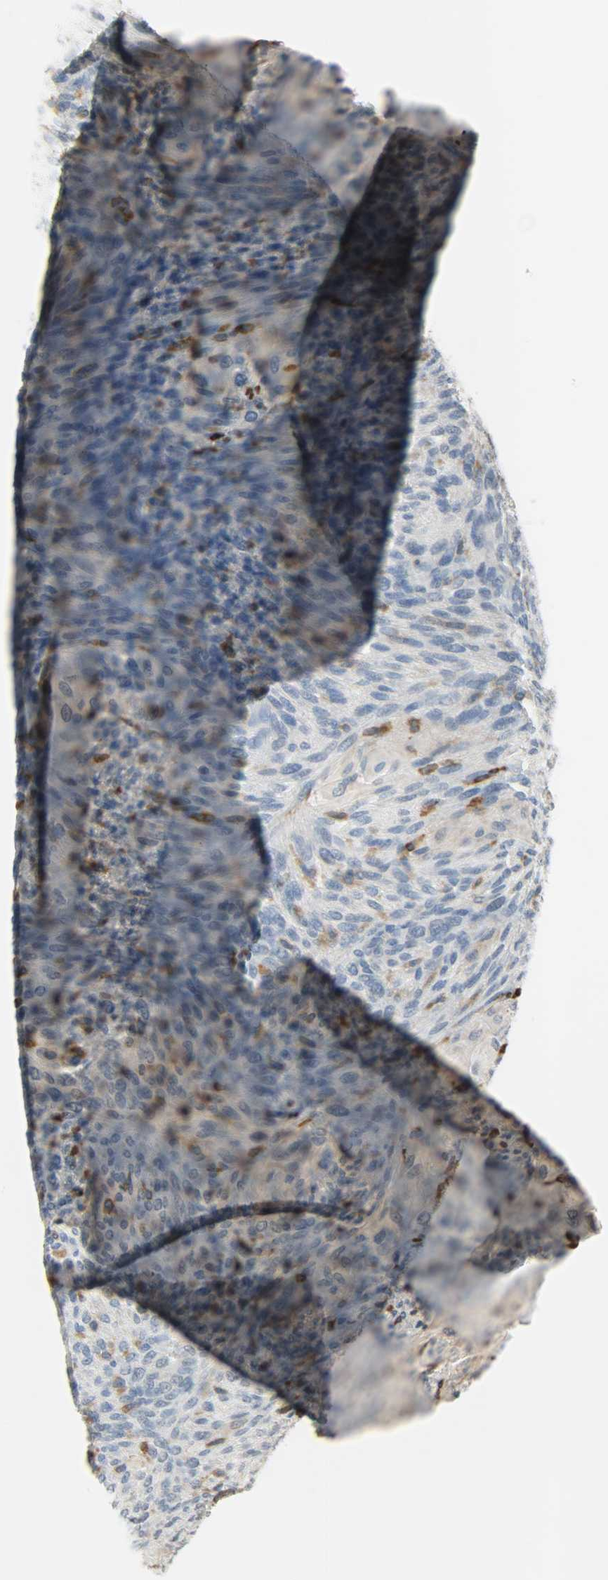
{"staining": {"intensity": "moderate", "quantity": "<25%", "location": "cytoplasmic/membranous"}, "tissue": "glioma", "cell_type": "Tumor cells", "image_type": "cancer", "snomed": [{"axis": "morphology", "description": "Glioma, malignant, High grade"}, {"axis": "topography", "description": "Cerebral cortex"}], "caption": "A high-resolution image shows immunohistochemistry staining of malignant glioma (high-grade), which exhibits moderate cytoplasmic/membranous staining in approximately <25% of tumor cells.", "gene": "SKAP2", "patient": {"sex": "female", "age": 55}}